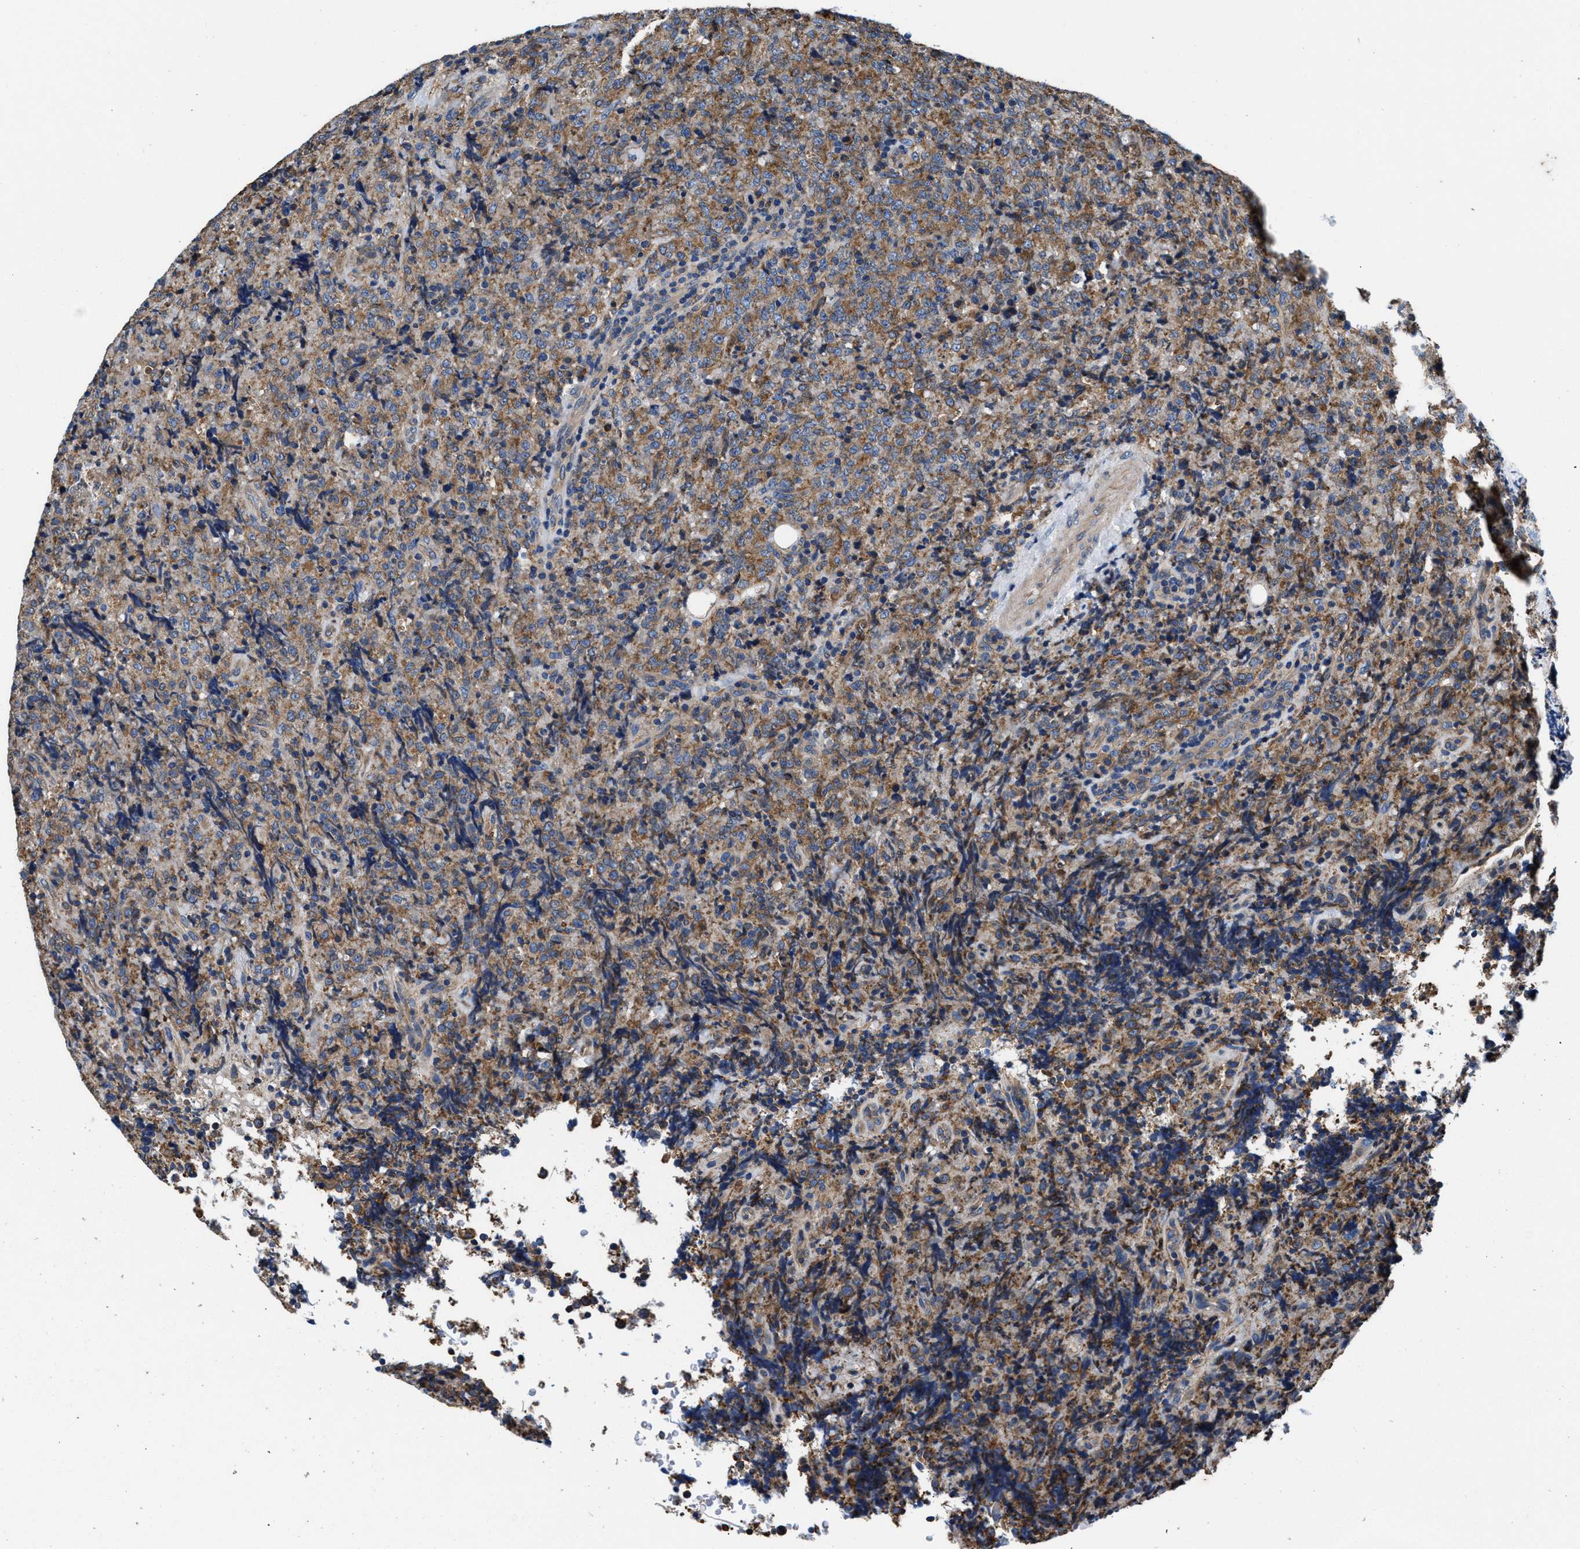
{"staining": {"intensity": "moderate", "quantity": ">75%", "location": "cytoplasmic/membranous"}, "tissue": "lymphoma", "cell_type": "Tumor cells", "image_type": "cancer", "snomed": [{"axis": "morphology", "description": "Malignant lymphoma, non-Hodgkin's type, High grade"}, {"axis": "topography", "description": "Tonsil"}], "caption": "A medium amount of moderate cytoplasmic/membranous expression is appreciated in about >75% of tumor cells in lymphoma tissue.", "gene": "PPP1R9B", "patient": {"sex": "female", "age": 36}}